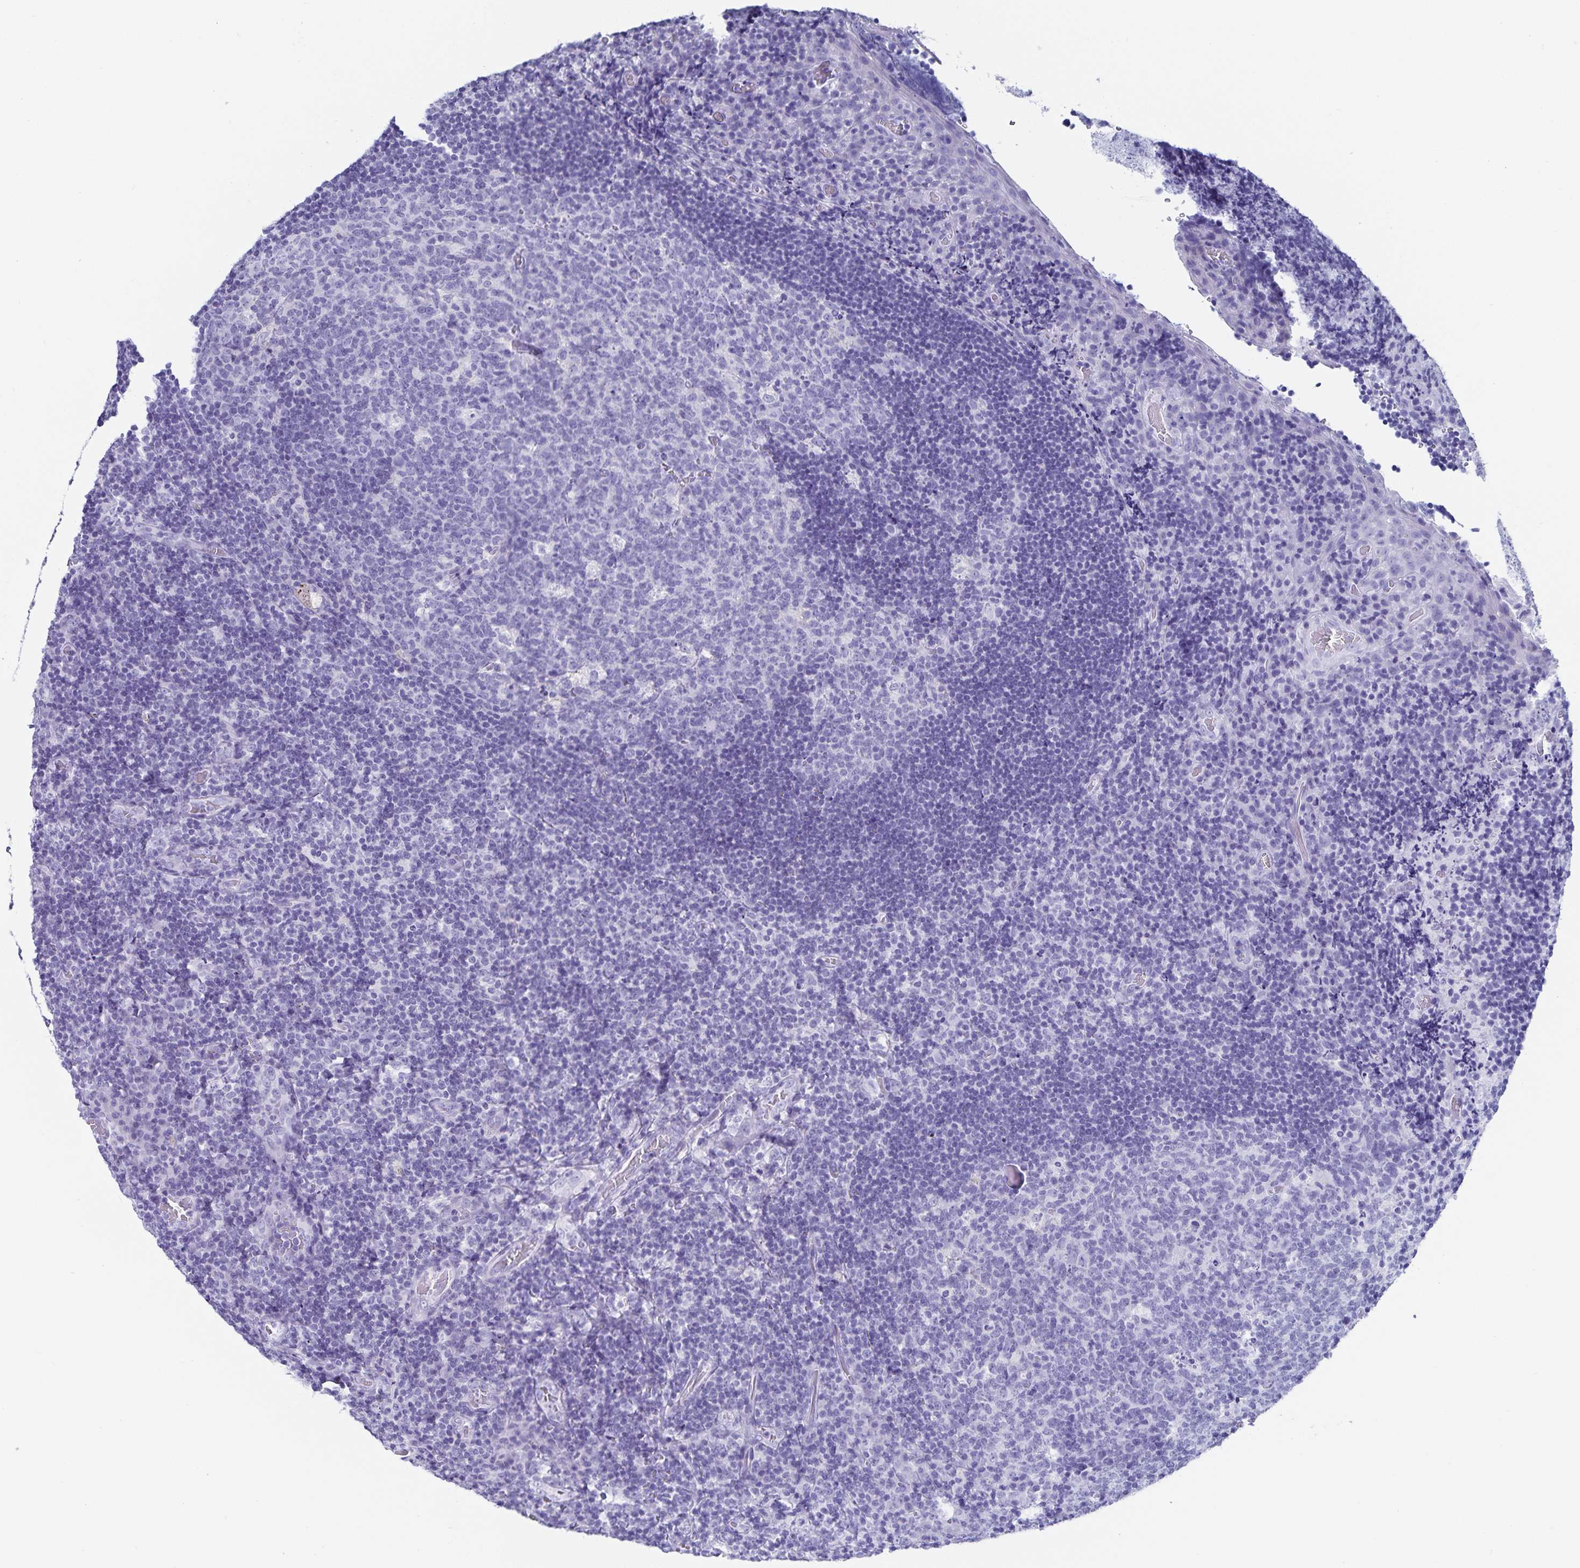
{"staining": {"intensity": "negative", "quantity": "none", "location": "none"}, "tissue": "tonsil", "cell_type": "Germinal center cells", "image_type": "normal", "snomed": [{"axis": "morphology", "description": "Normal tissue, NOS"}, {"axis": "topography", "description": "Tonsil"}], "caption": "Immunohistochemistry (IHC) of unremarkable tonsil reveals no expression in germinal center cells.", "gene": "C19orf73", "patient": {"sex": "male", "age": 17}}